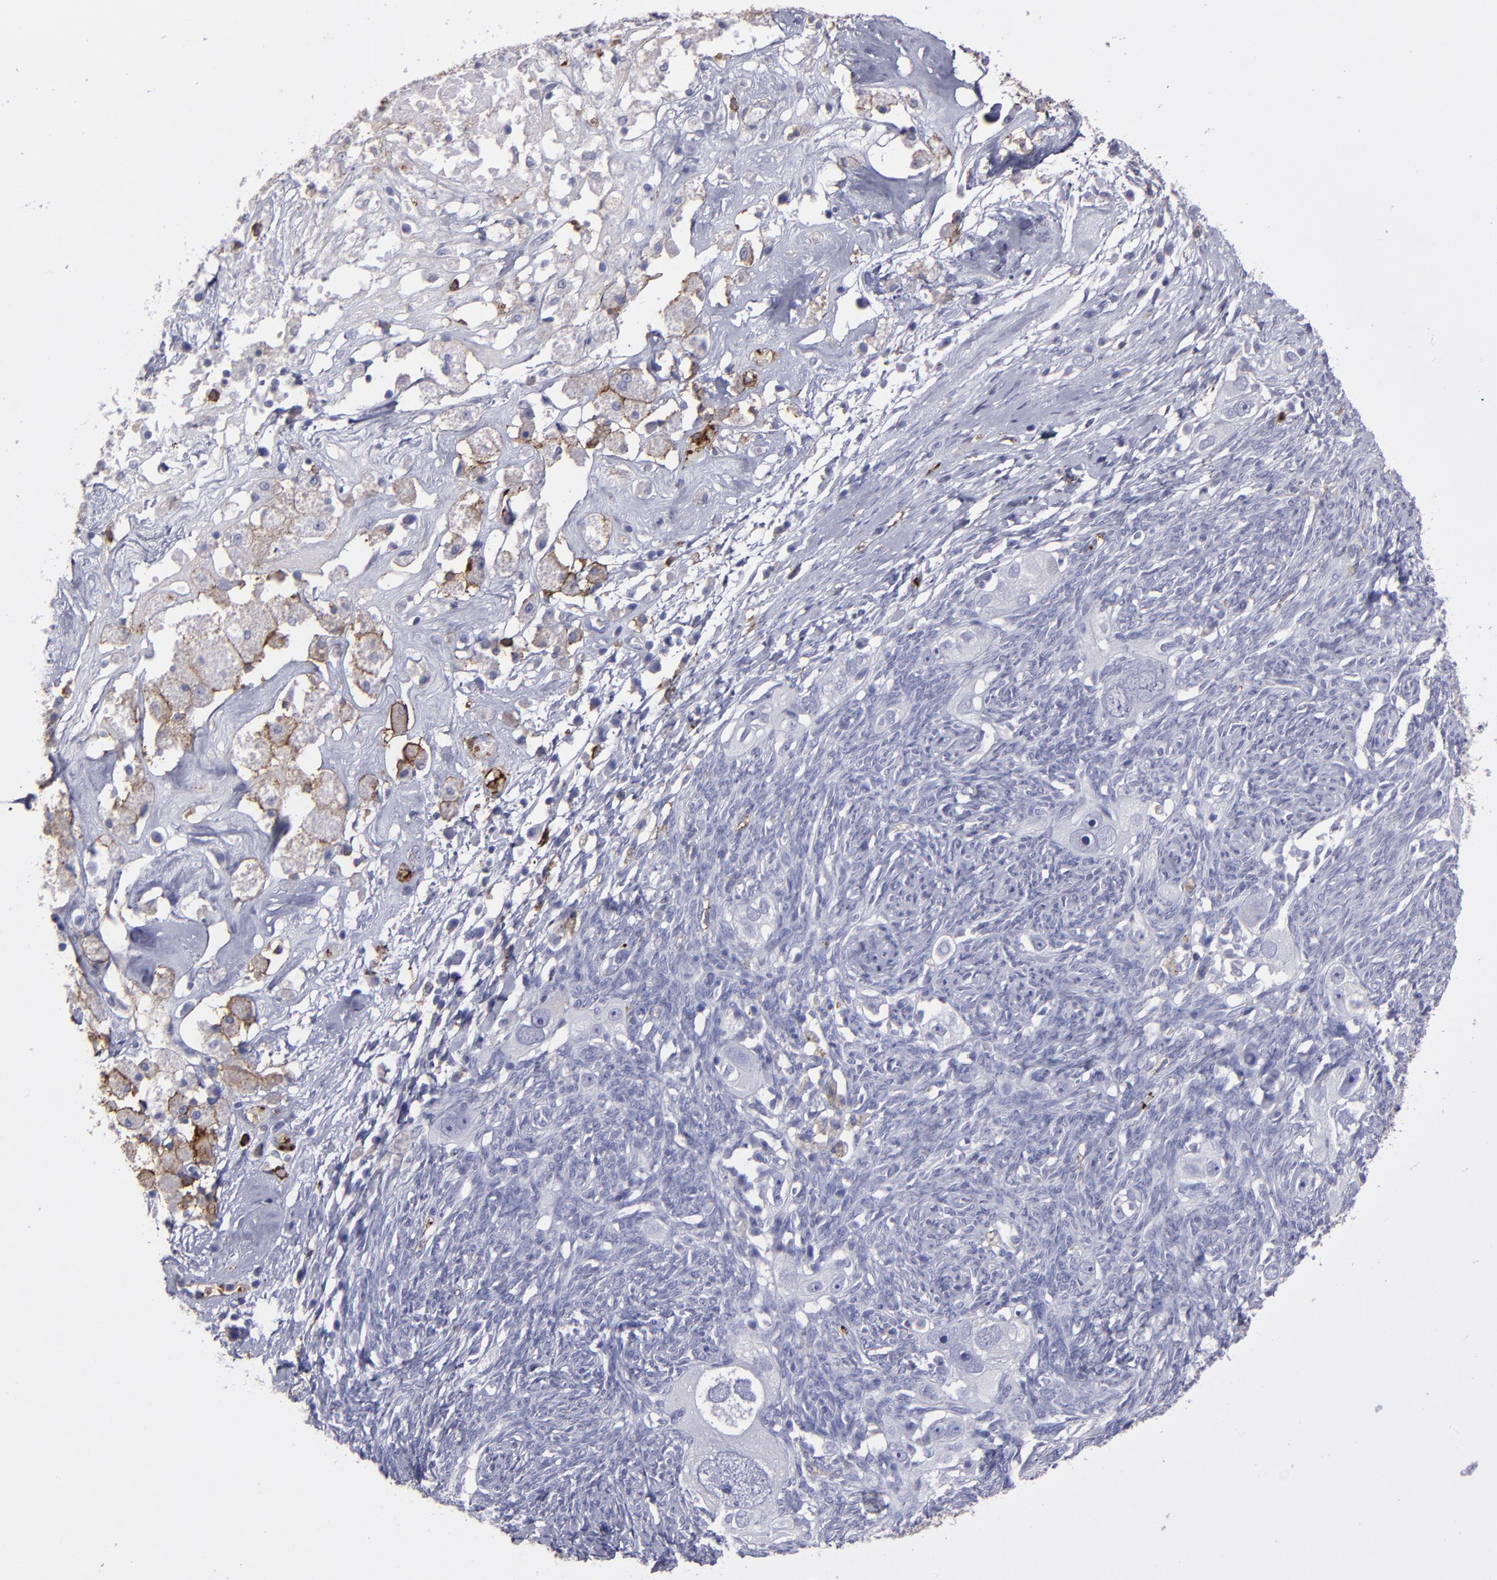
{"staining": {"intensity": "negative", "quantity": "none", "location": "none"}, "tissue": "ovarian cancer", "cell_type": "Tumor cells", "image_type": "cancer", "snomed": [{"axis": "morphology", "description": "Normal tissue, NOS"}, {"axis": "morphology", "description": "Cystadenocarcinoma, serous, NOS"}, {"axis": "topography", "description": "Ovary"}], "caption": "Image shows no significant protein staining in tumor cells of ovarian cancer (serous cystadenocarcinoma).", "gene": "CD36", "patient": {"sex": "female", "age": 62}}